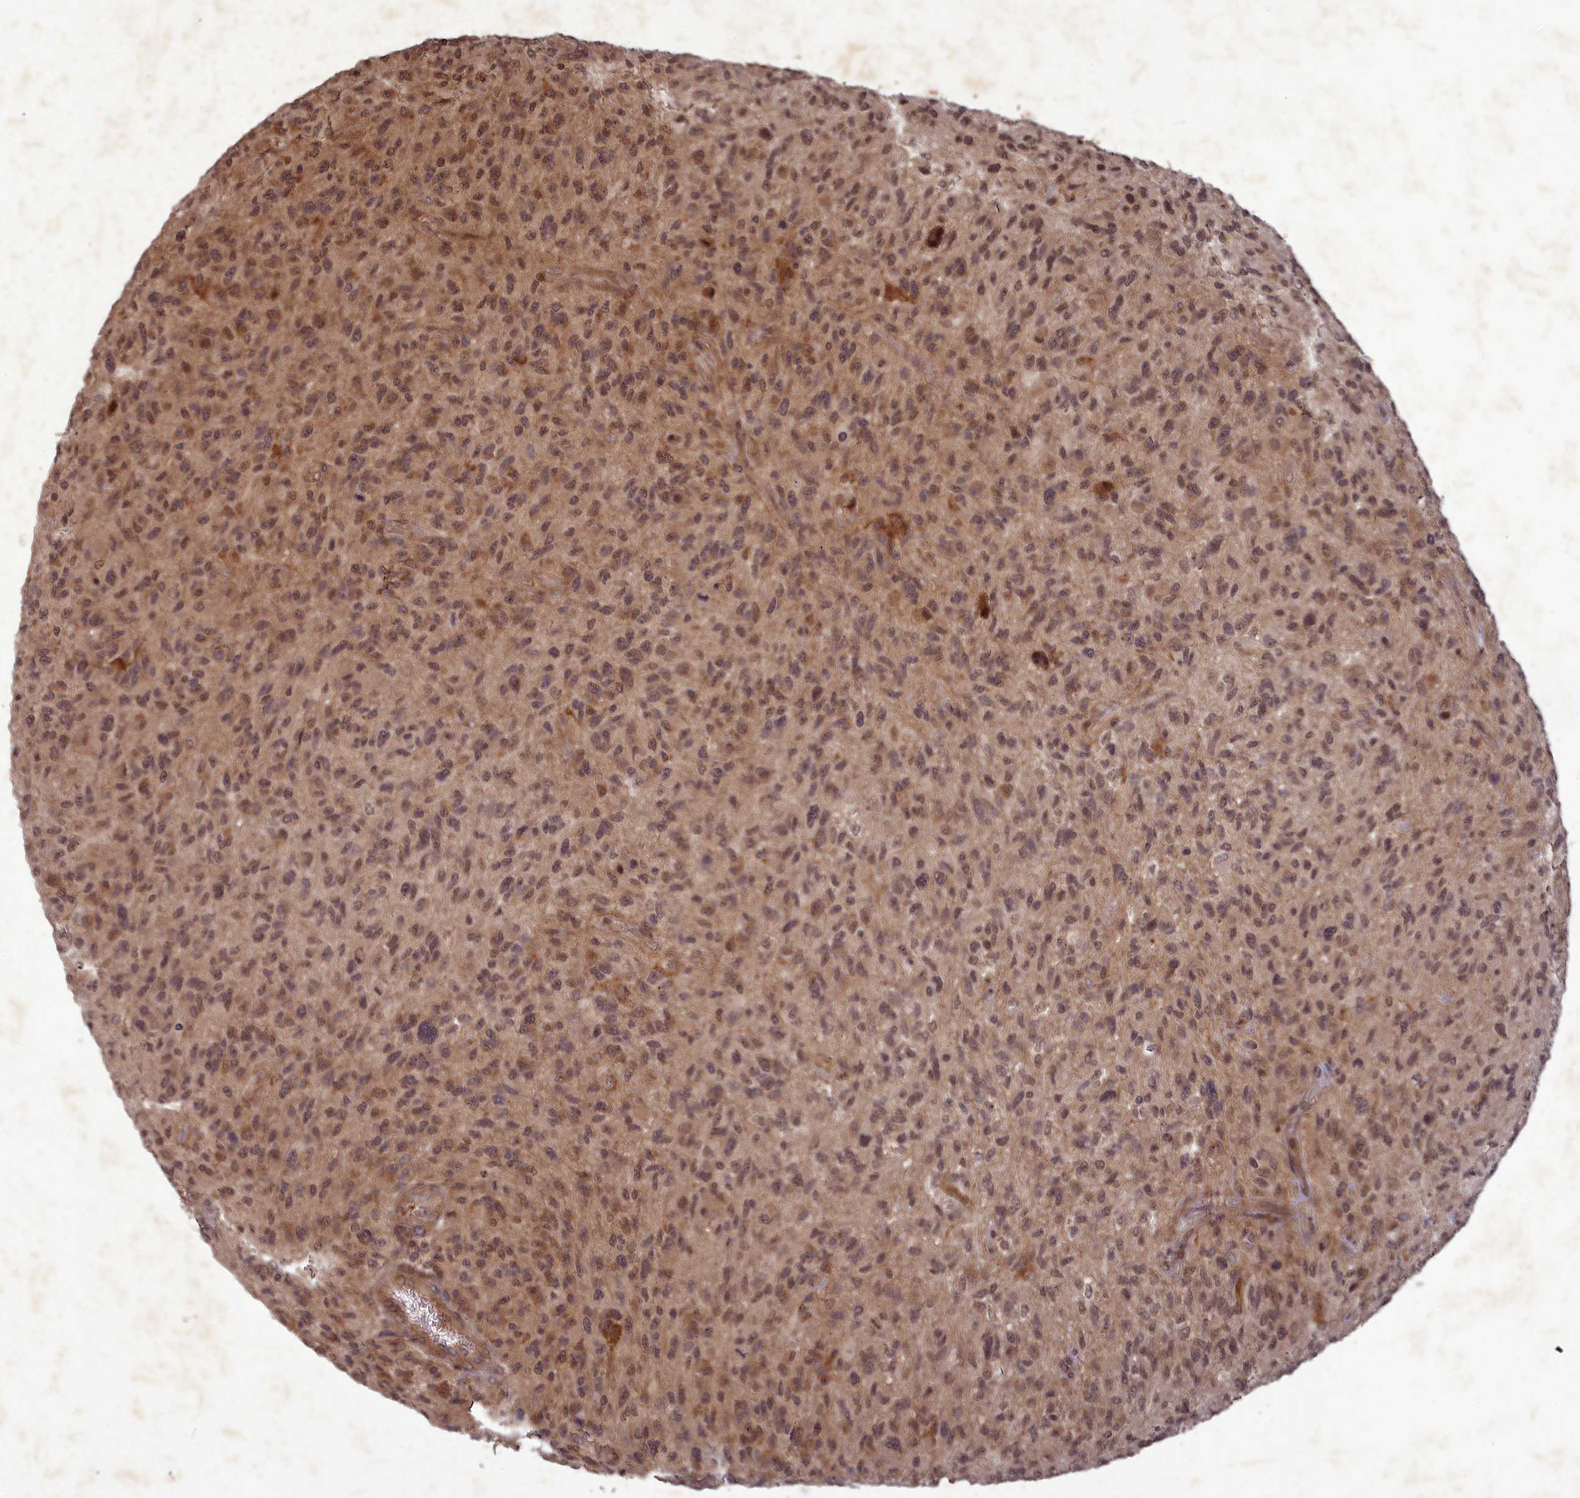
{"staining": {"intensity": "moderate", "quantity": ">75%", "location": "cytoplasmic/membranous,nuclear"}, "tissue": "glioma", "cell_type": "Tumor cells", "image_type": "cancer", "snomed": [{"axis": "morphology", "description": "Glioma, malignant, High grade"}, {"axis": "topography", "description": "Brain"}], "caption": "IHC histopathology image of glioma stained for a protein (brown), which demonstrates medium levels of moderate cytoplasmic/membranous and nuclear expression in about >75% of tumor cells.", "gene": "SRMS", "patient": {"sex": "male", "age": 47}}